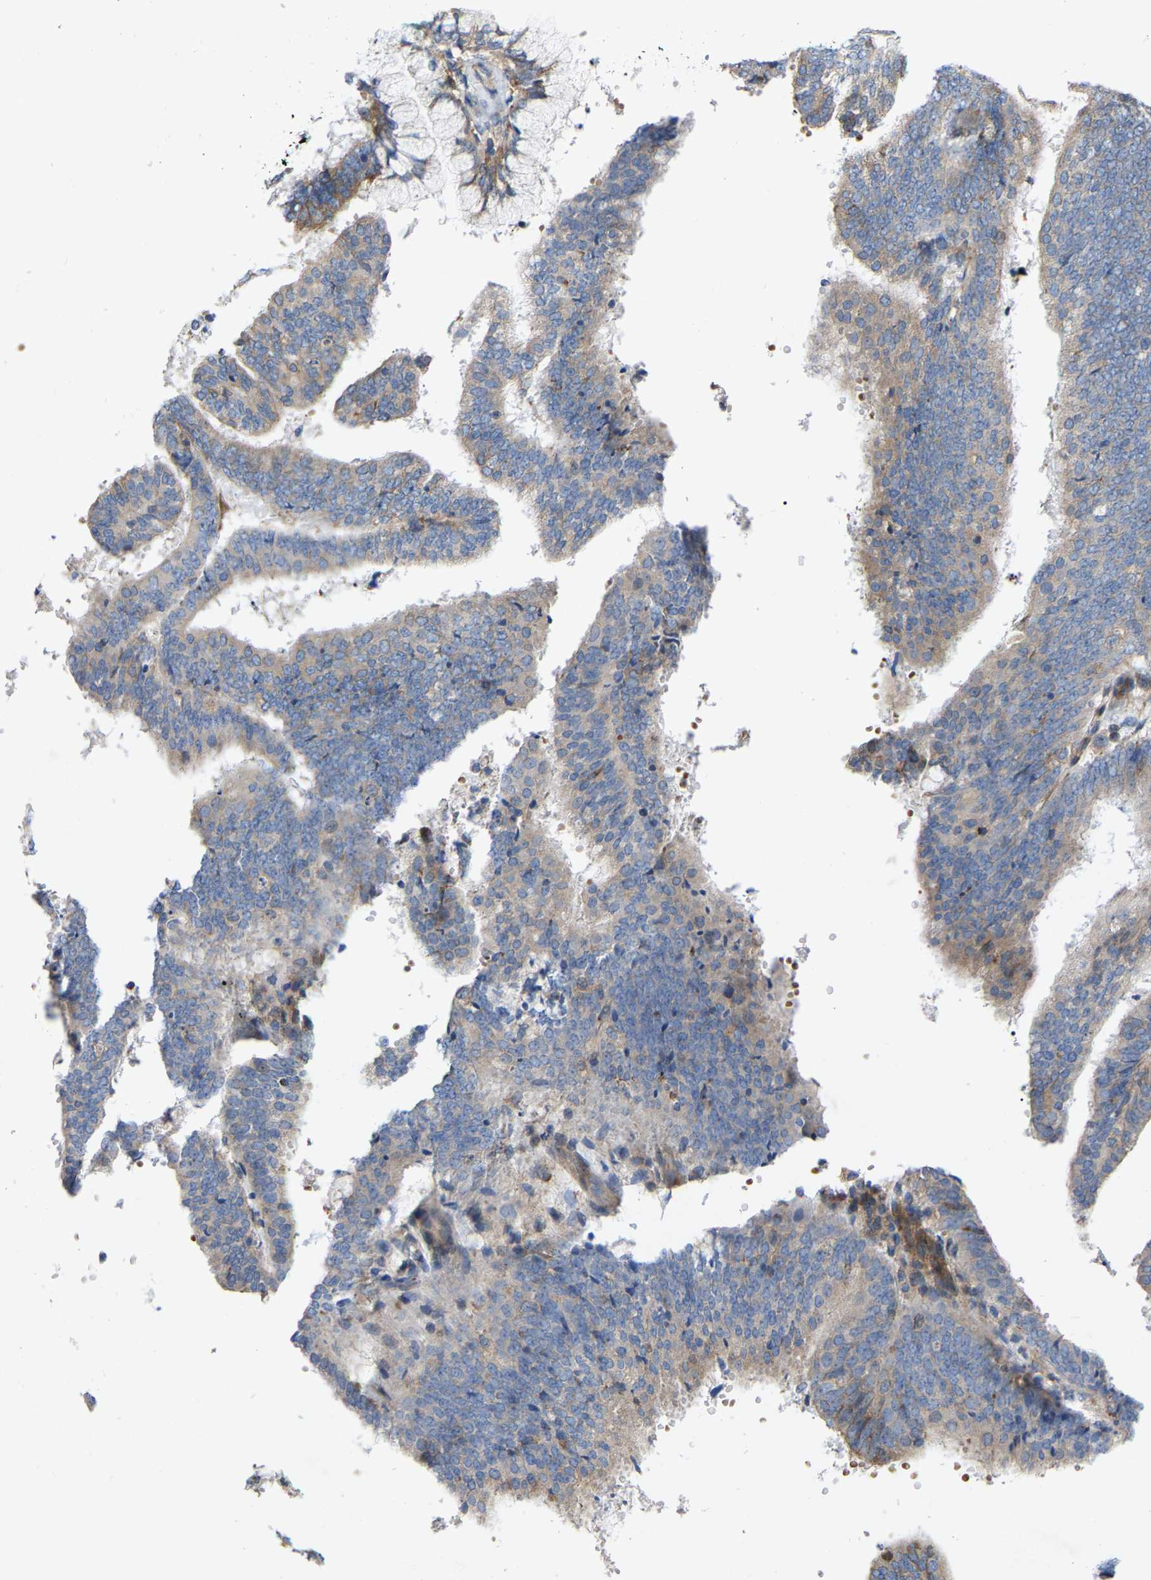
{"staining": {"intensity": "weak", "quantity": "25%-75%", "location": "cytoplasmic/membranous"}, "tissue": "endometrial cancer", "cell_type": "Tumor cells", "image_type": "cancer", "snomed": [{"axis": "morphology", "description": "Adenocarcinoma, NOS"}, {"axis": "topography", "description": "Endometrium"}], "caption": "The image exhibits immunohistochemical staining of adenocarcinoma (endometrial). There is weak cytoplasmic/membranous expression is present in approximately 25%-75% of tumor cells.", "gene": "TOR1B", "patient": {"sex": "female", "age": 63}}